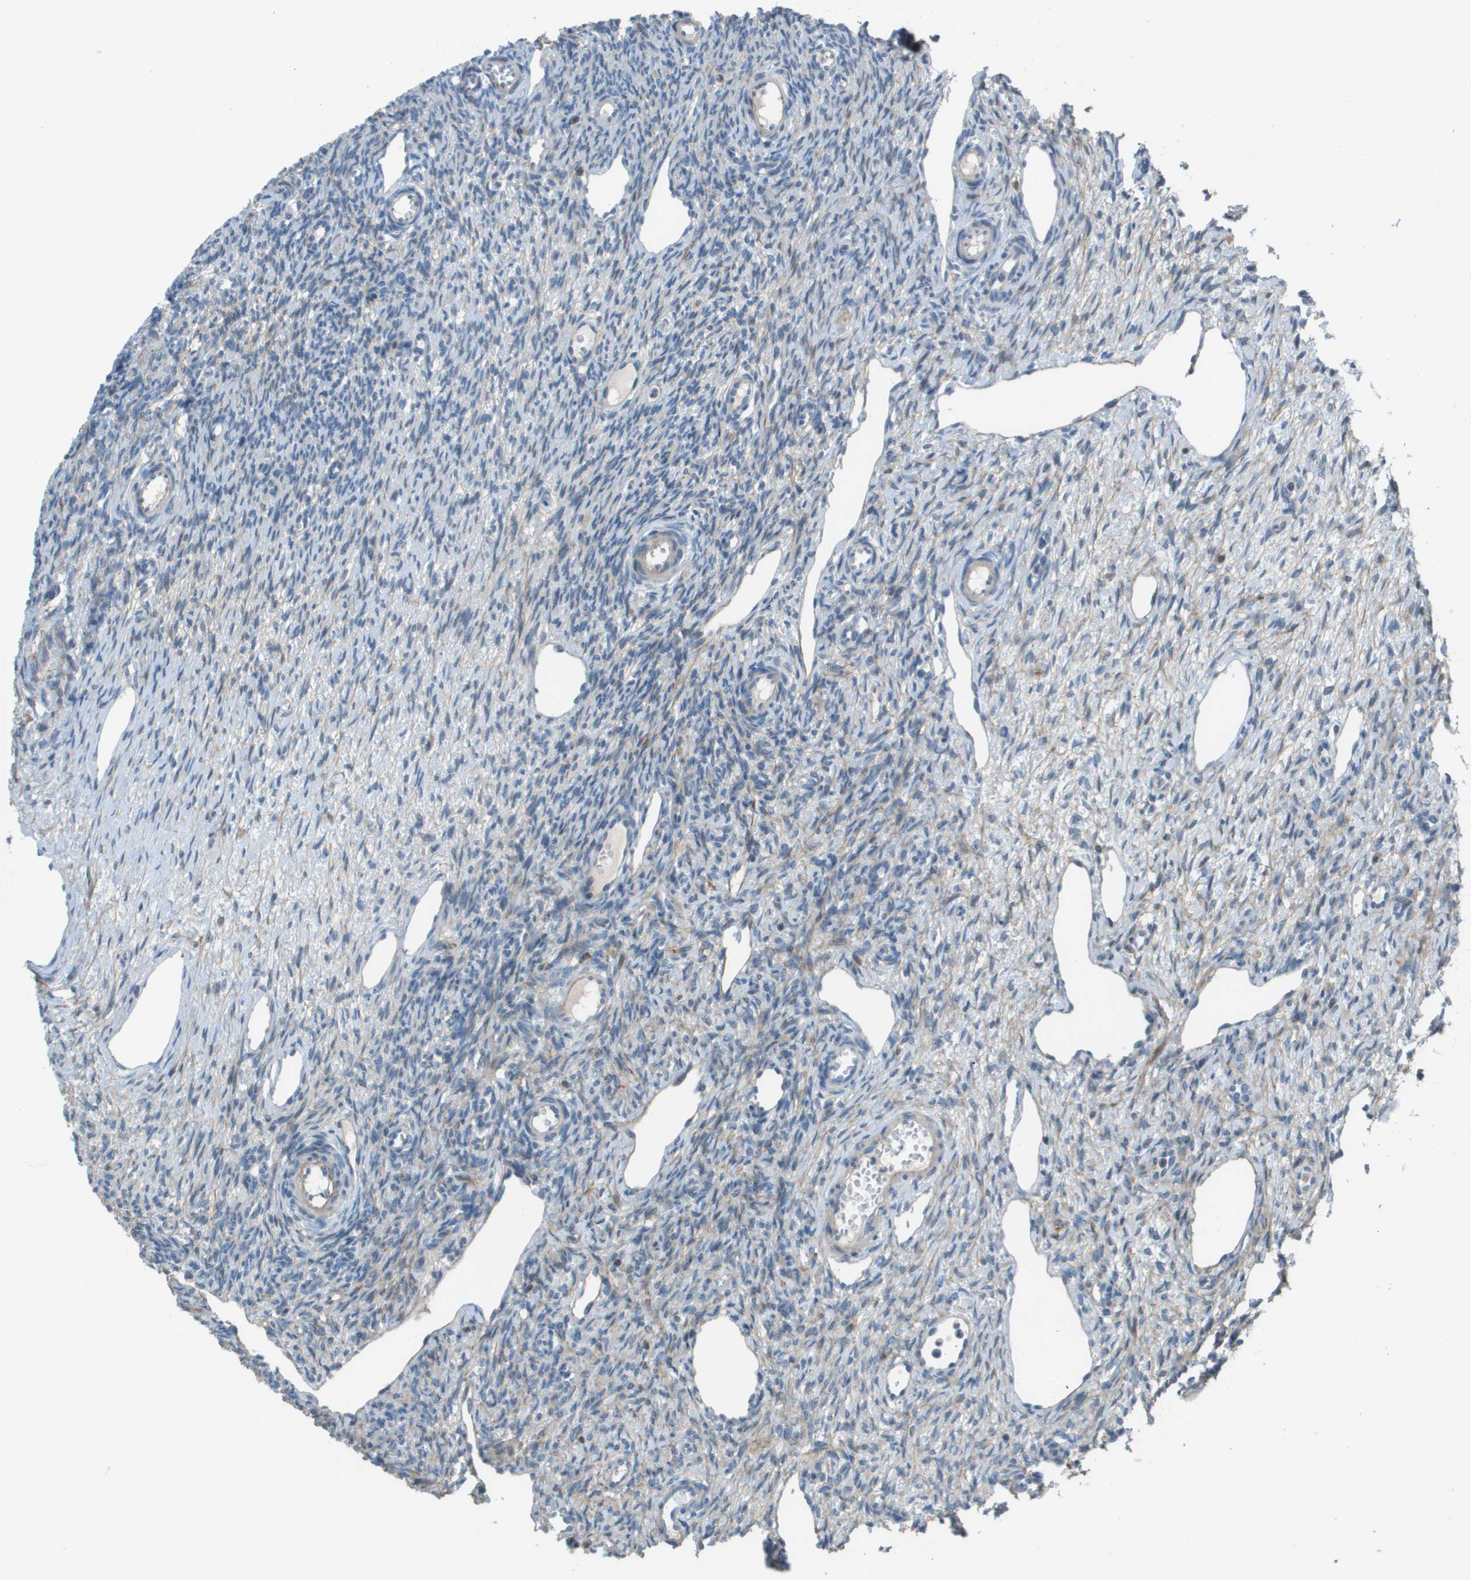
{"staining": {"intensity": "weak", "quantity": "<25%", "location": "cytoplasmic/membranous"}, "tissue": "ovary", "cell_type": "Follicle cells", "image_type": "normal", "snomed": [{"axis": "morphology", "description": "Normal tissue, NOS"}, {"axis": "topography", "description": "Ovary"}], "caption": "Histopathology image shows no protein positivity in follicle cells of benign ovary. (DAB (3,3'-diaminobenzidine) IHC with hematoxylin counter stain).", "gene": "GALNT6", "patient": {"sex": "female", "age": 33}}